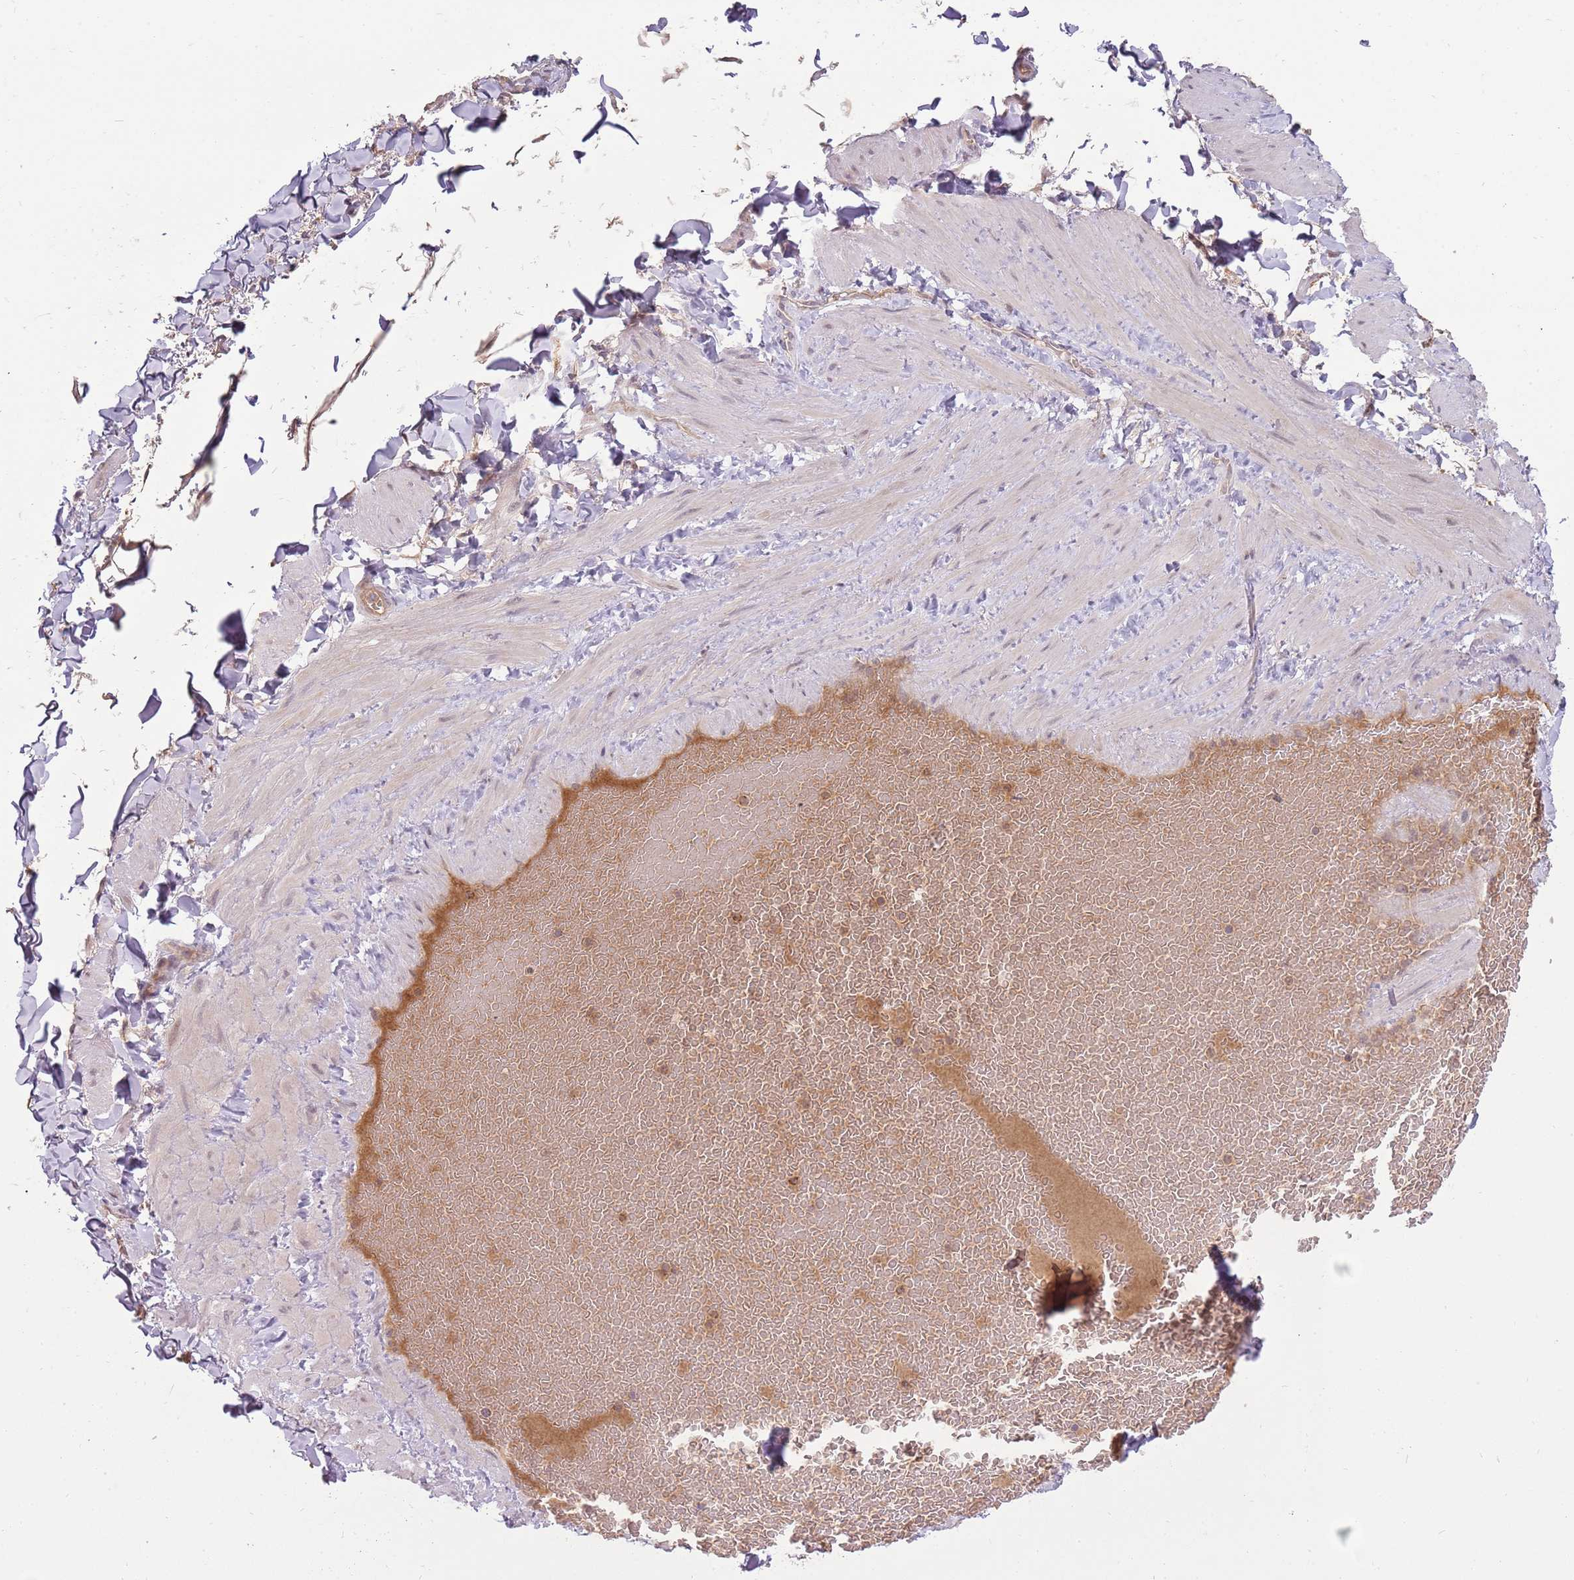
{"staining": {"intensity": "weak", "quantity": ">75%", "location": "cytoplasmic/membranous"}, "tissue": "adipose tissue", "cell_type": "Adipocytes", "image_type": "normal", "snomed": [{"axis": "morphology", "description": "Normal tissue, NOS"}, {"axis": "topography", "description": "Soft tissue"}, {"axis": "topography", "description": "Vascular tissue"}], "caption": "Brown immunohistochemical staining in unremarkable human adipose tissue reveals weak cytoplasmic/membranous positivity in approximately >75% of adipocytes.", "gene": "NBPF4", "patient": {"sex": "male", "age": 54}}